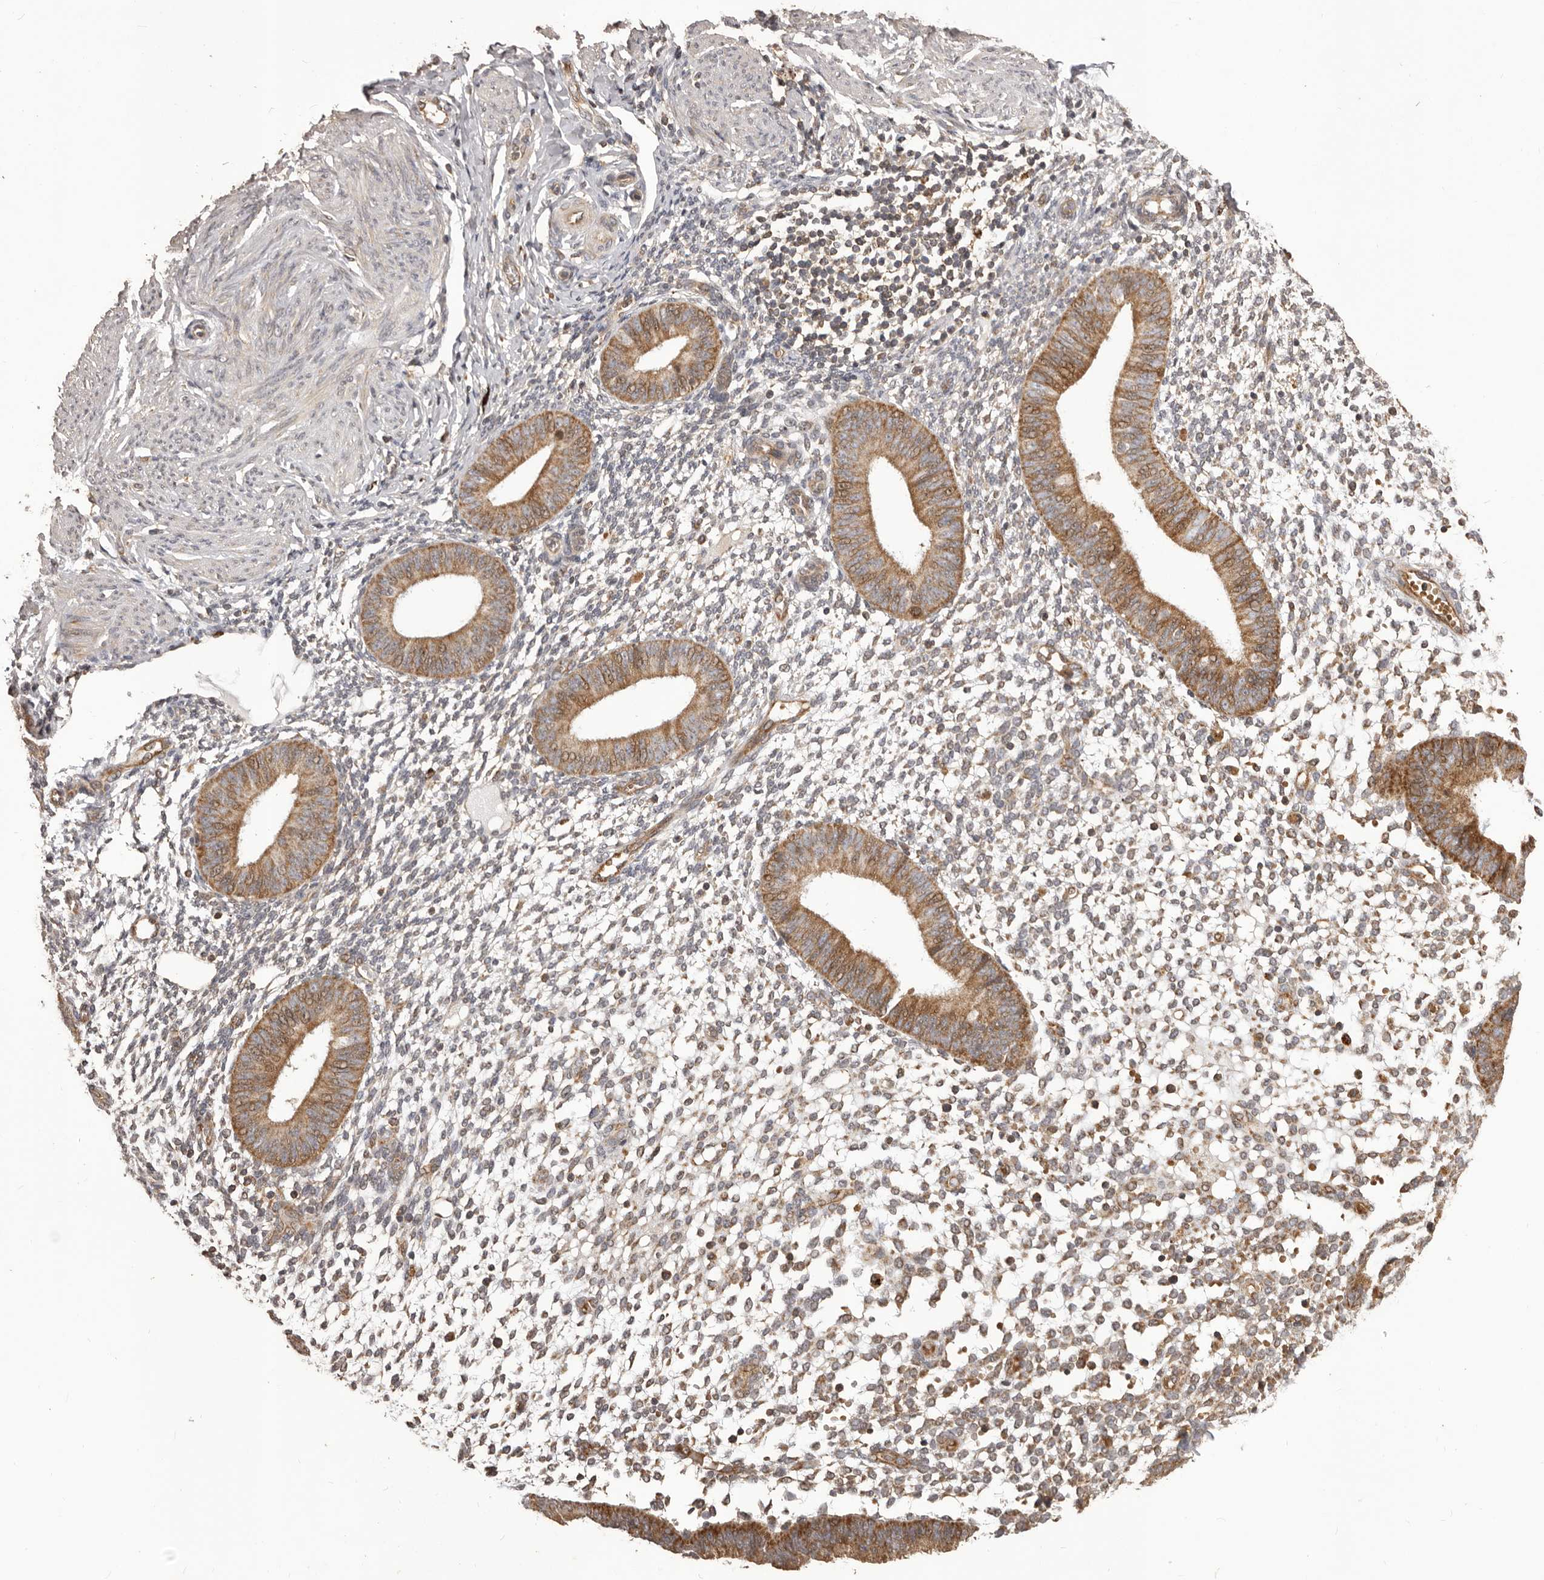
{"staining": {"intensity": "weak", "quantity": "25%-75%", "location": "cytoplasmic/membranous"}, "tissue": "endometrium", "cell_type": "Cells in endometrial stroma", "image_type": "normal", "snomed": [{"axis": "morphology", "description": "Normal tissue, NOS"}, {"axis": "topography", "description": "Uterus"}, {"axis": "topography", "description": "Endometrium"}], "caption": "Immunohistochemistry photomicrograph of unremarkable human endometrium stained for a protein (brown), which shows low levels of weak cytoplasmic/membranous expression in about 25%-75% of cells in endometrial stroma.", "gene": "QRSL1", "patient": {"sex": "female", "age": 48}}